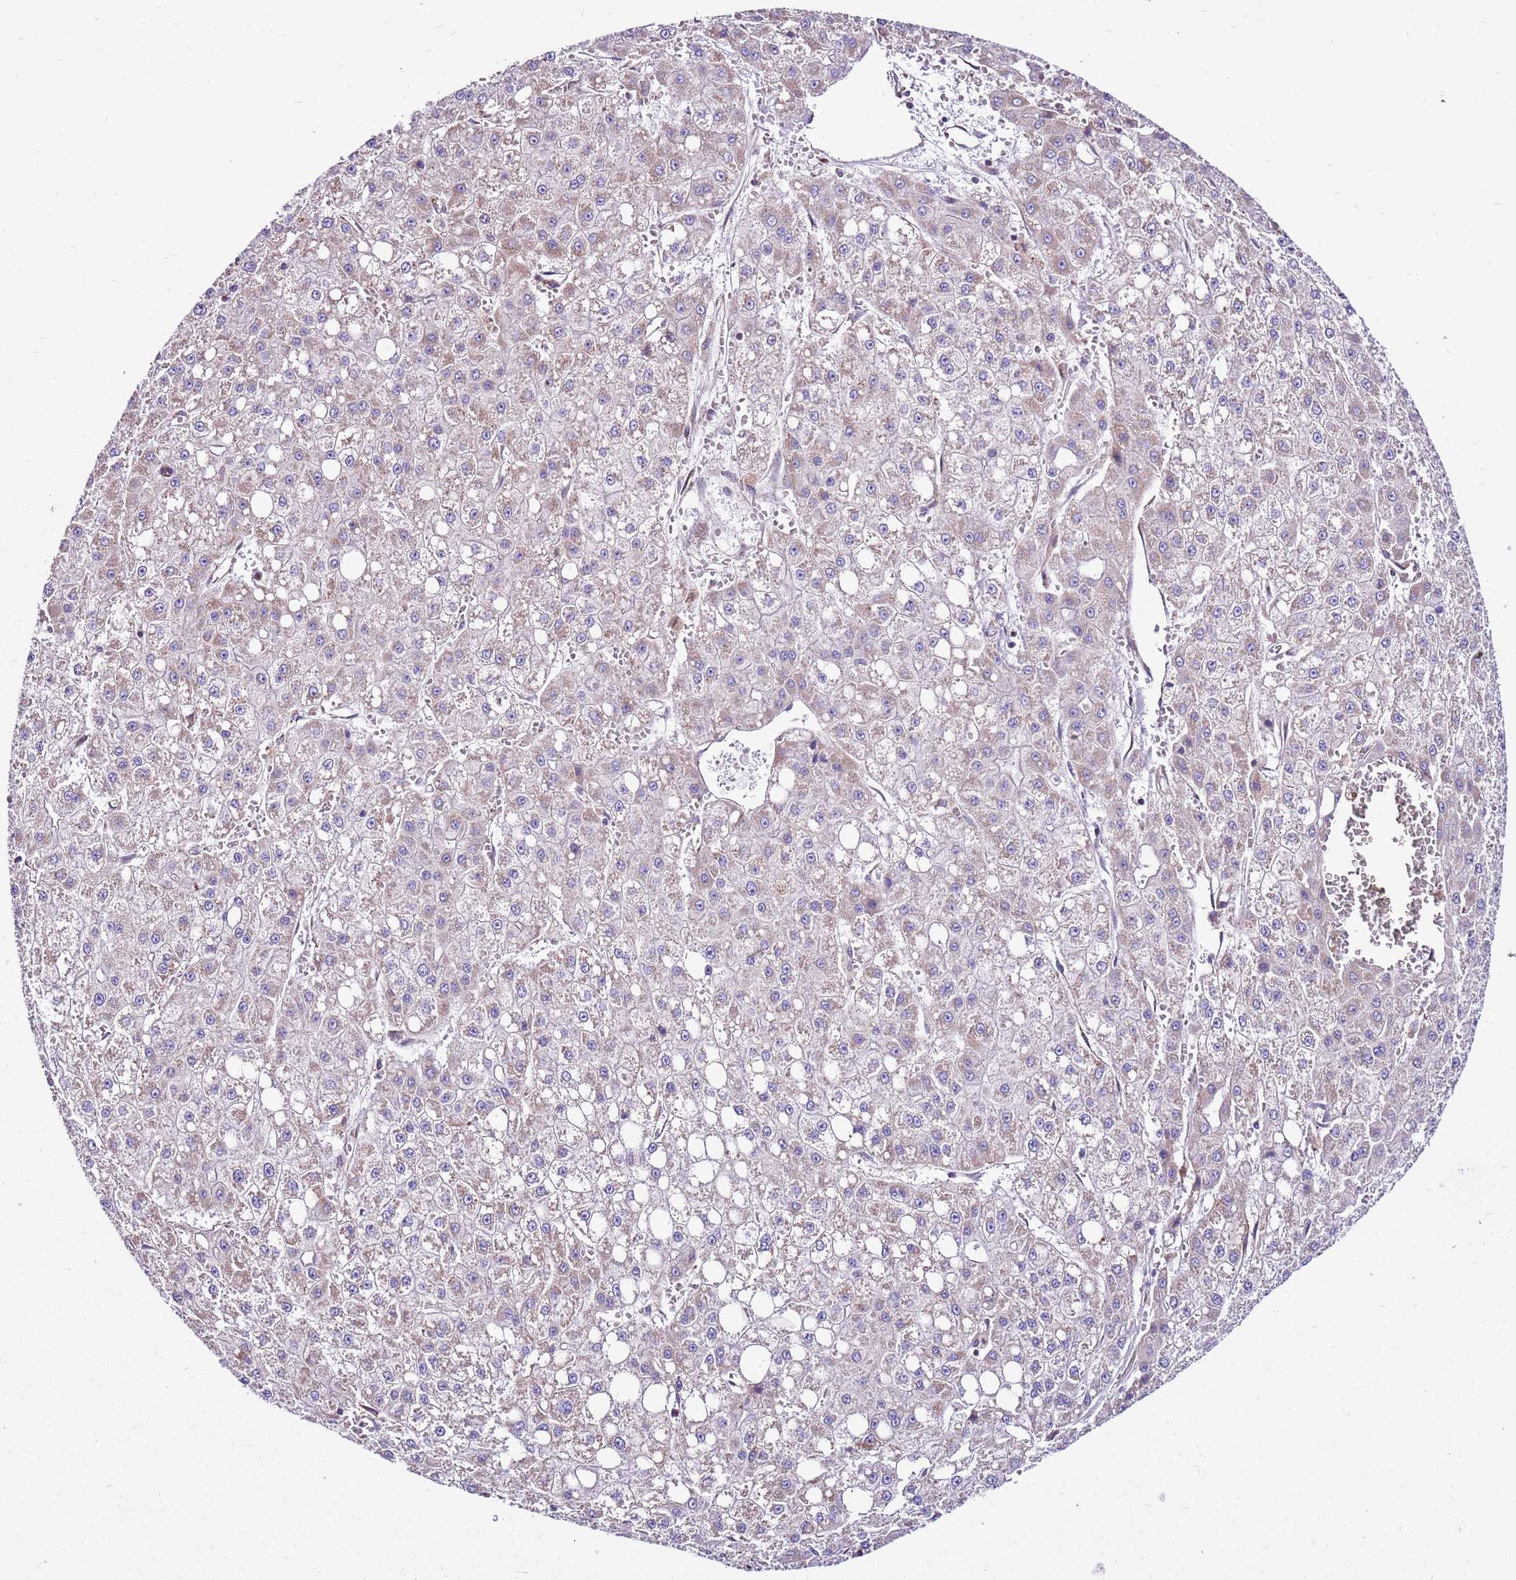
{"staining": {"intensity": "moderate", "quantity": "<25%", "location": "cytoplasmic/membranous"}, "tissue": "liver cancer", "cell_type": "Tumor cells", "image_type": "cancer", "snomed": [{"axis": "morphology", "description": "Carcinoma, Hepatocellular, NOS"}, {"axis": "topography", "description": "Liver"}], "caption": "Immunohistochemical staining of liver hepatocellular carcinoma shows low levels of moderate cytoplasmic/membranous protein staining in about <25% of tumor cells.", "gene": "HECTD4", "patient": {"sex": "male", "age": 47}}